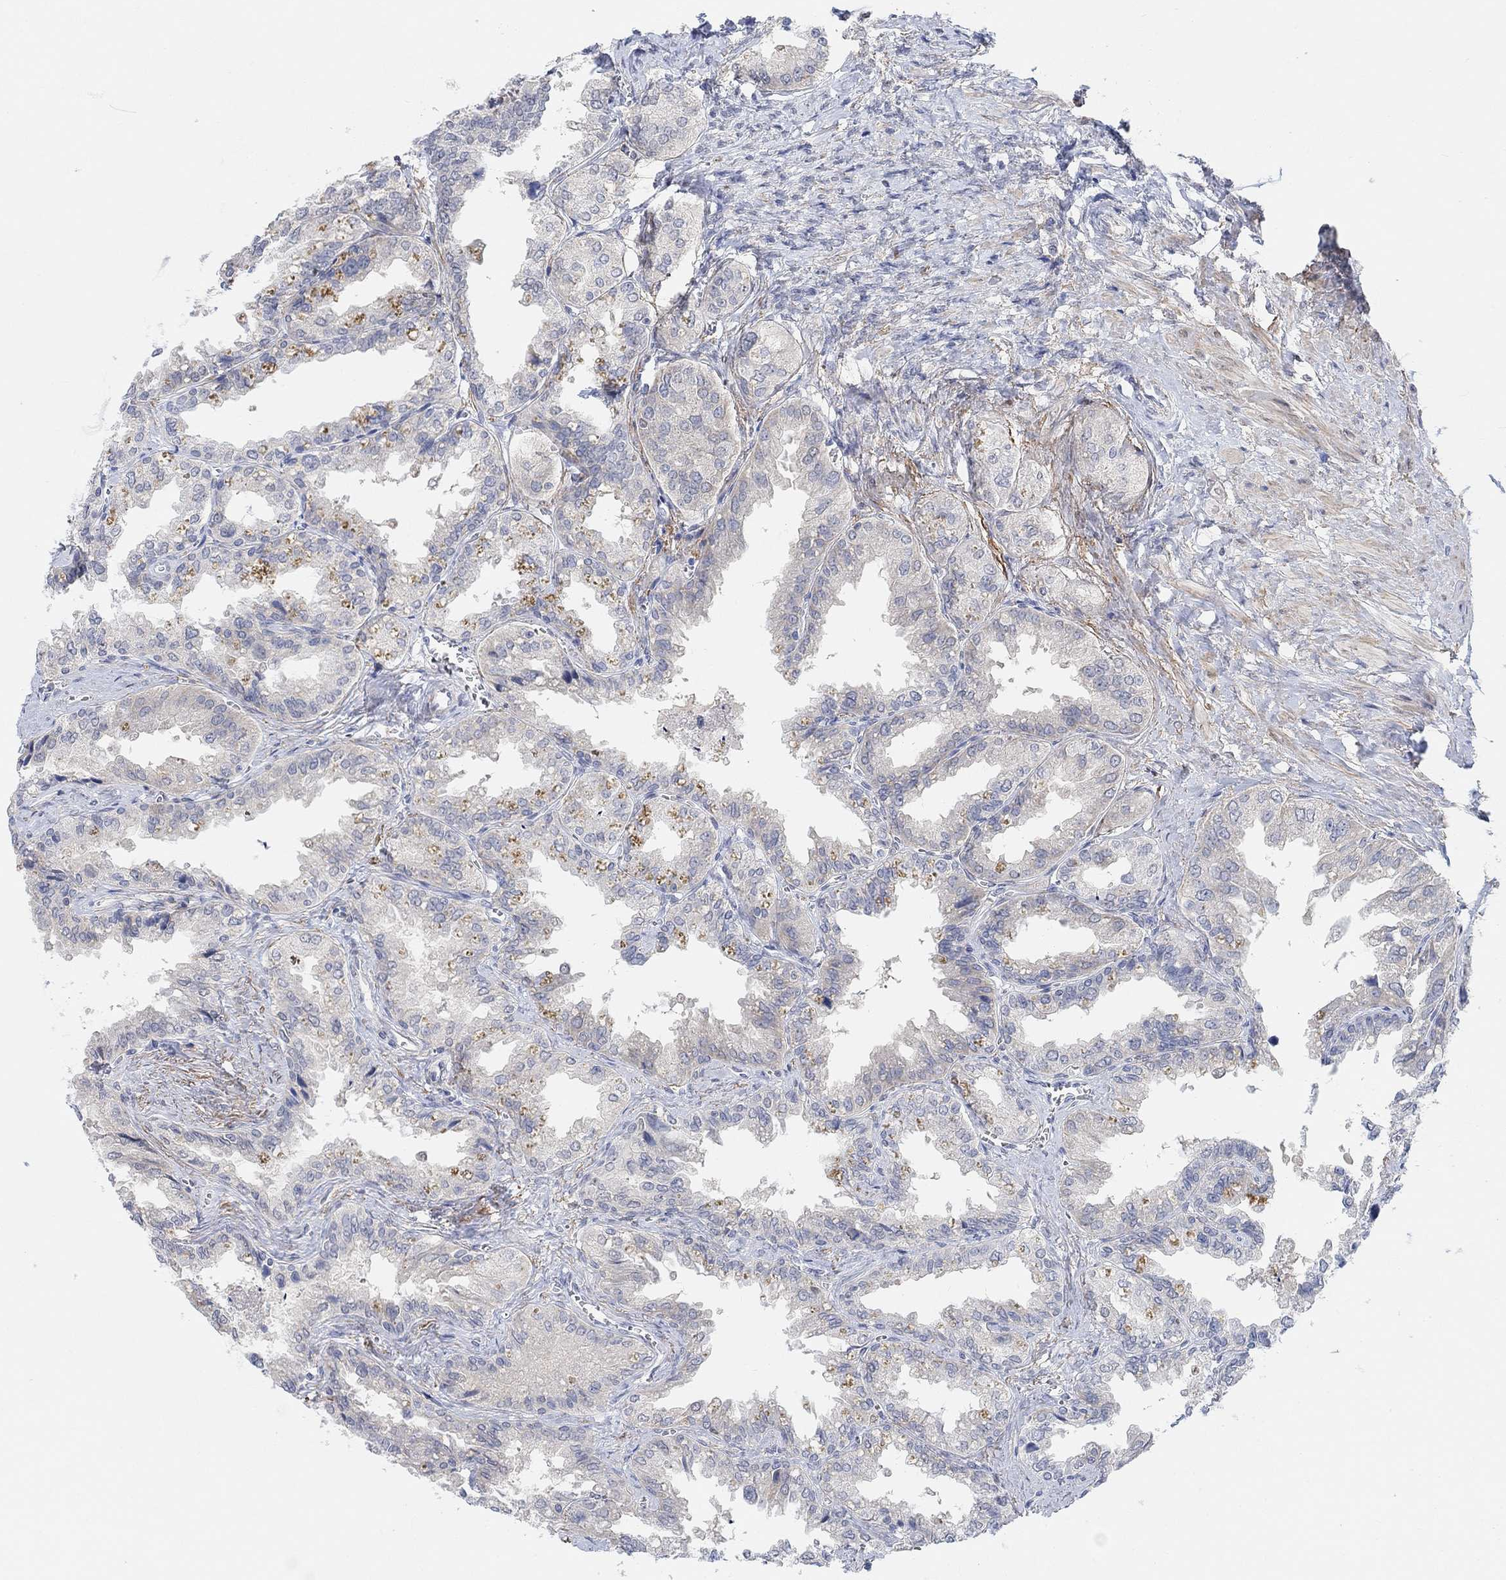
{"staining": {"intensity": "negative", "quantity": "none", "location": "none"}, "tissue": "seminal vesicle", "cell_type": "Glandular cells", "image_type": "normal", "snomed": [{"axis": "morphology", "description": "Normal tissue, NOS"}, {"axis": "topography", "description": "Seminal veicle"}], "caption": "This is a micrograph of immunohistochemistry staining of benign seminal vesicle, which shows no staining in glandular cells. (Stains: DAB (3,3'-diaminobenzidine) immunohistochemistry with hematoxylin counter stain, Microscopy: brightfield microscopy at high magnification).", "gene": "RIMS1", "patient": {"sex": "male", "age": 67}}